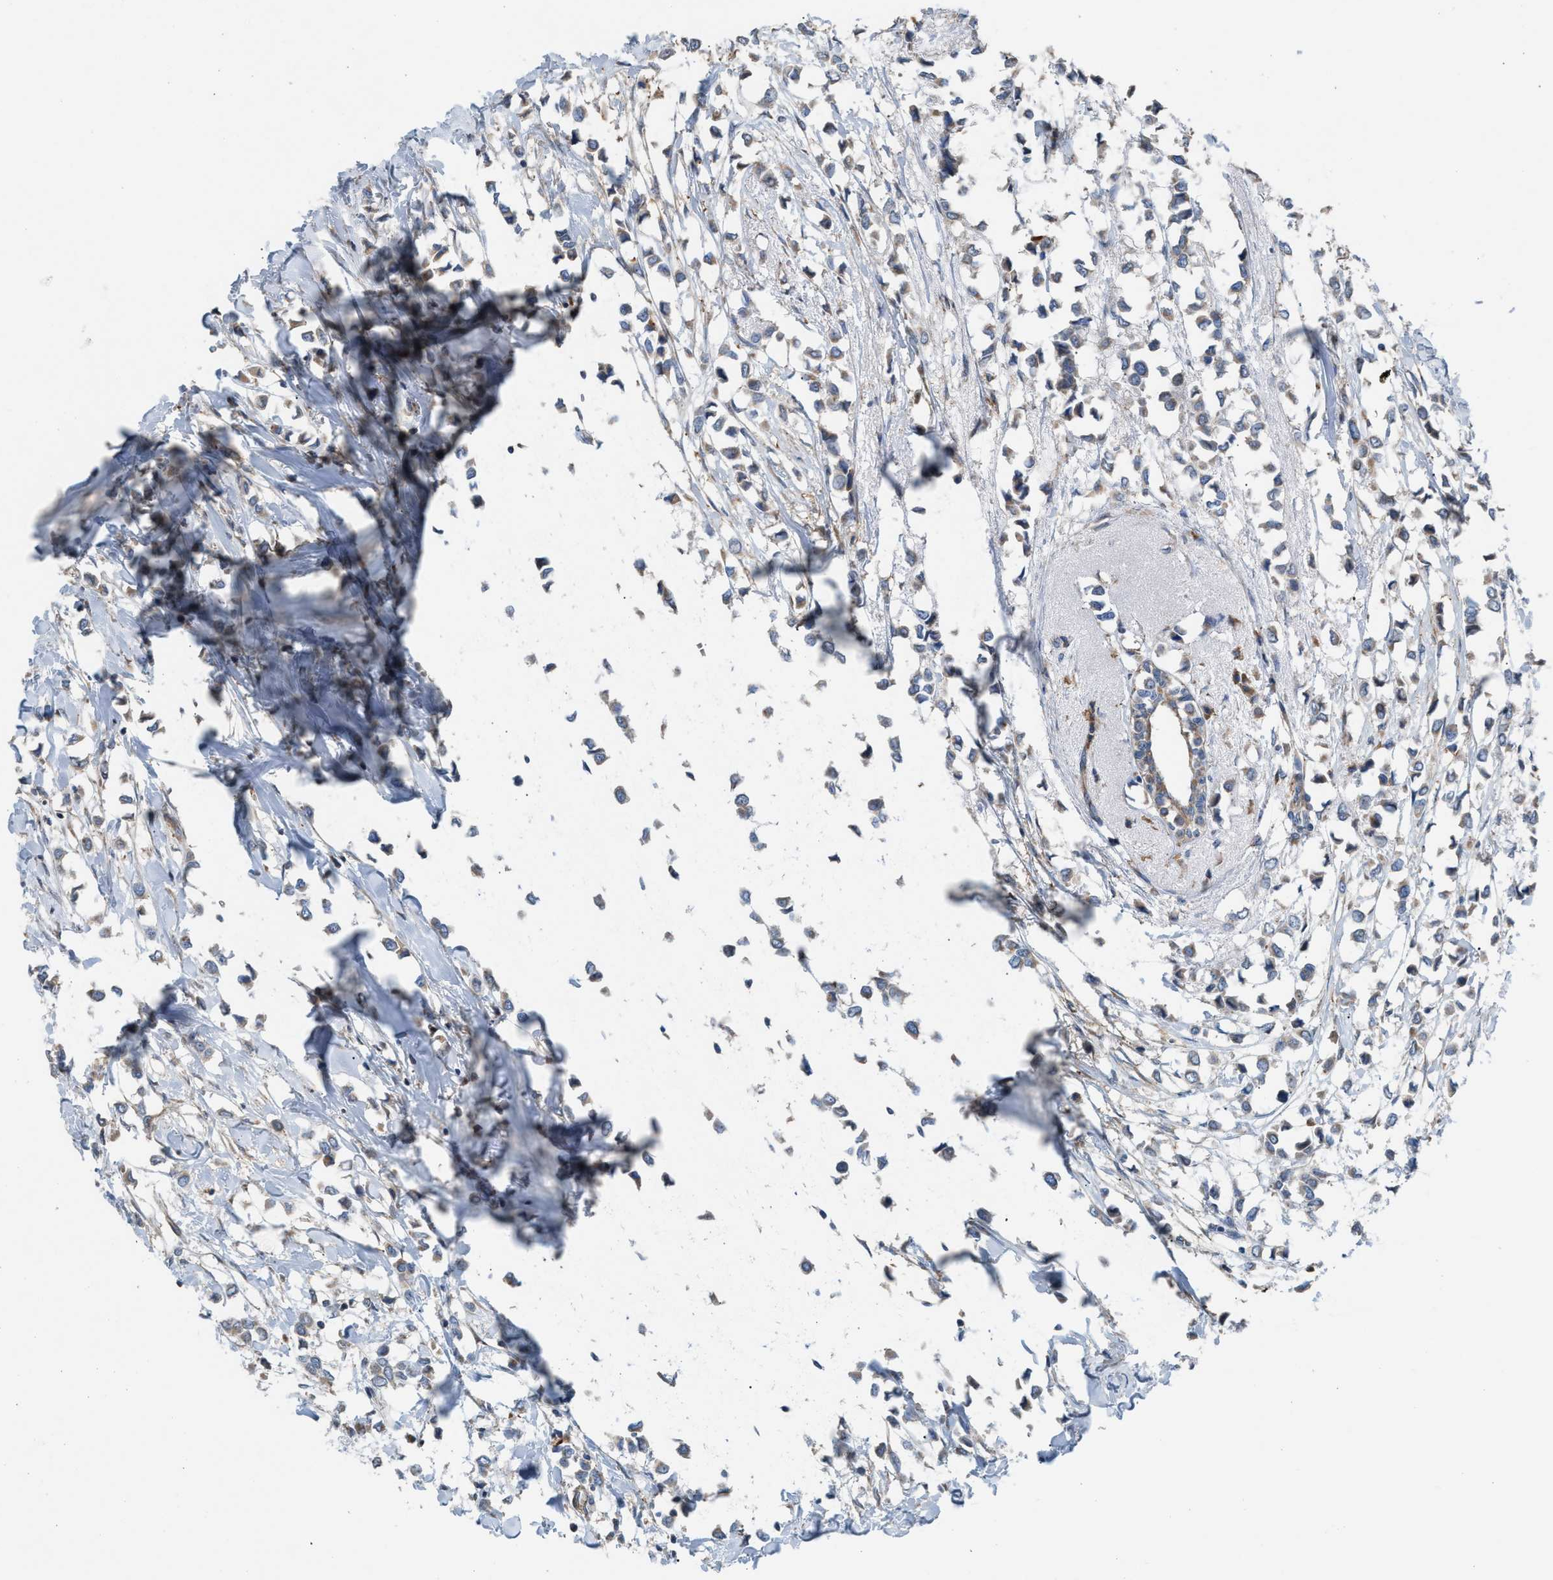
{"staining": {"intensity": "weak", "quantity": "<25%", "location": "cytoplasmic/membranous"}, "tissue": "breast cancer", "cell_type": "Tumor cells", "image_type": "cancer", "snomed": [{"axis": "morphology", "description": "Lobular carcinoma"}, {"axis": "topography", "description": "Breast"}], "caption": "This micrograph is of breast cancer (lobular carcinoma) stained with immunohistochemistry (IHC) to label a protein in brown with the nuclei are counter-stained blue. There is no staining in tumor cells. (DAB (3,3'-diaminobenzidine) immunohistochemistry (IHC), high magnification).", "gene": "SLC10A3", "patient": {"sex": "female", "age": 51}}